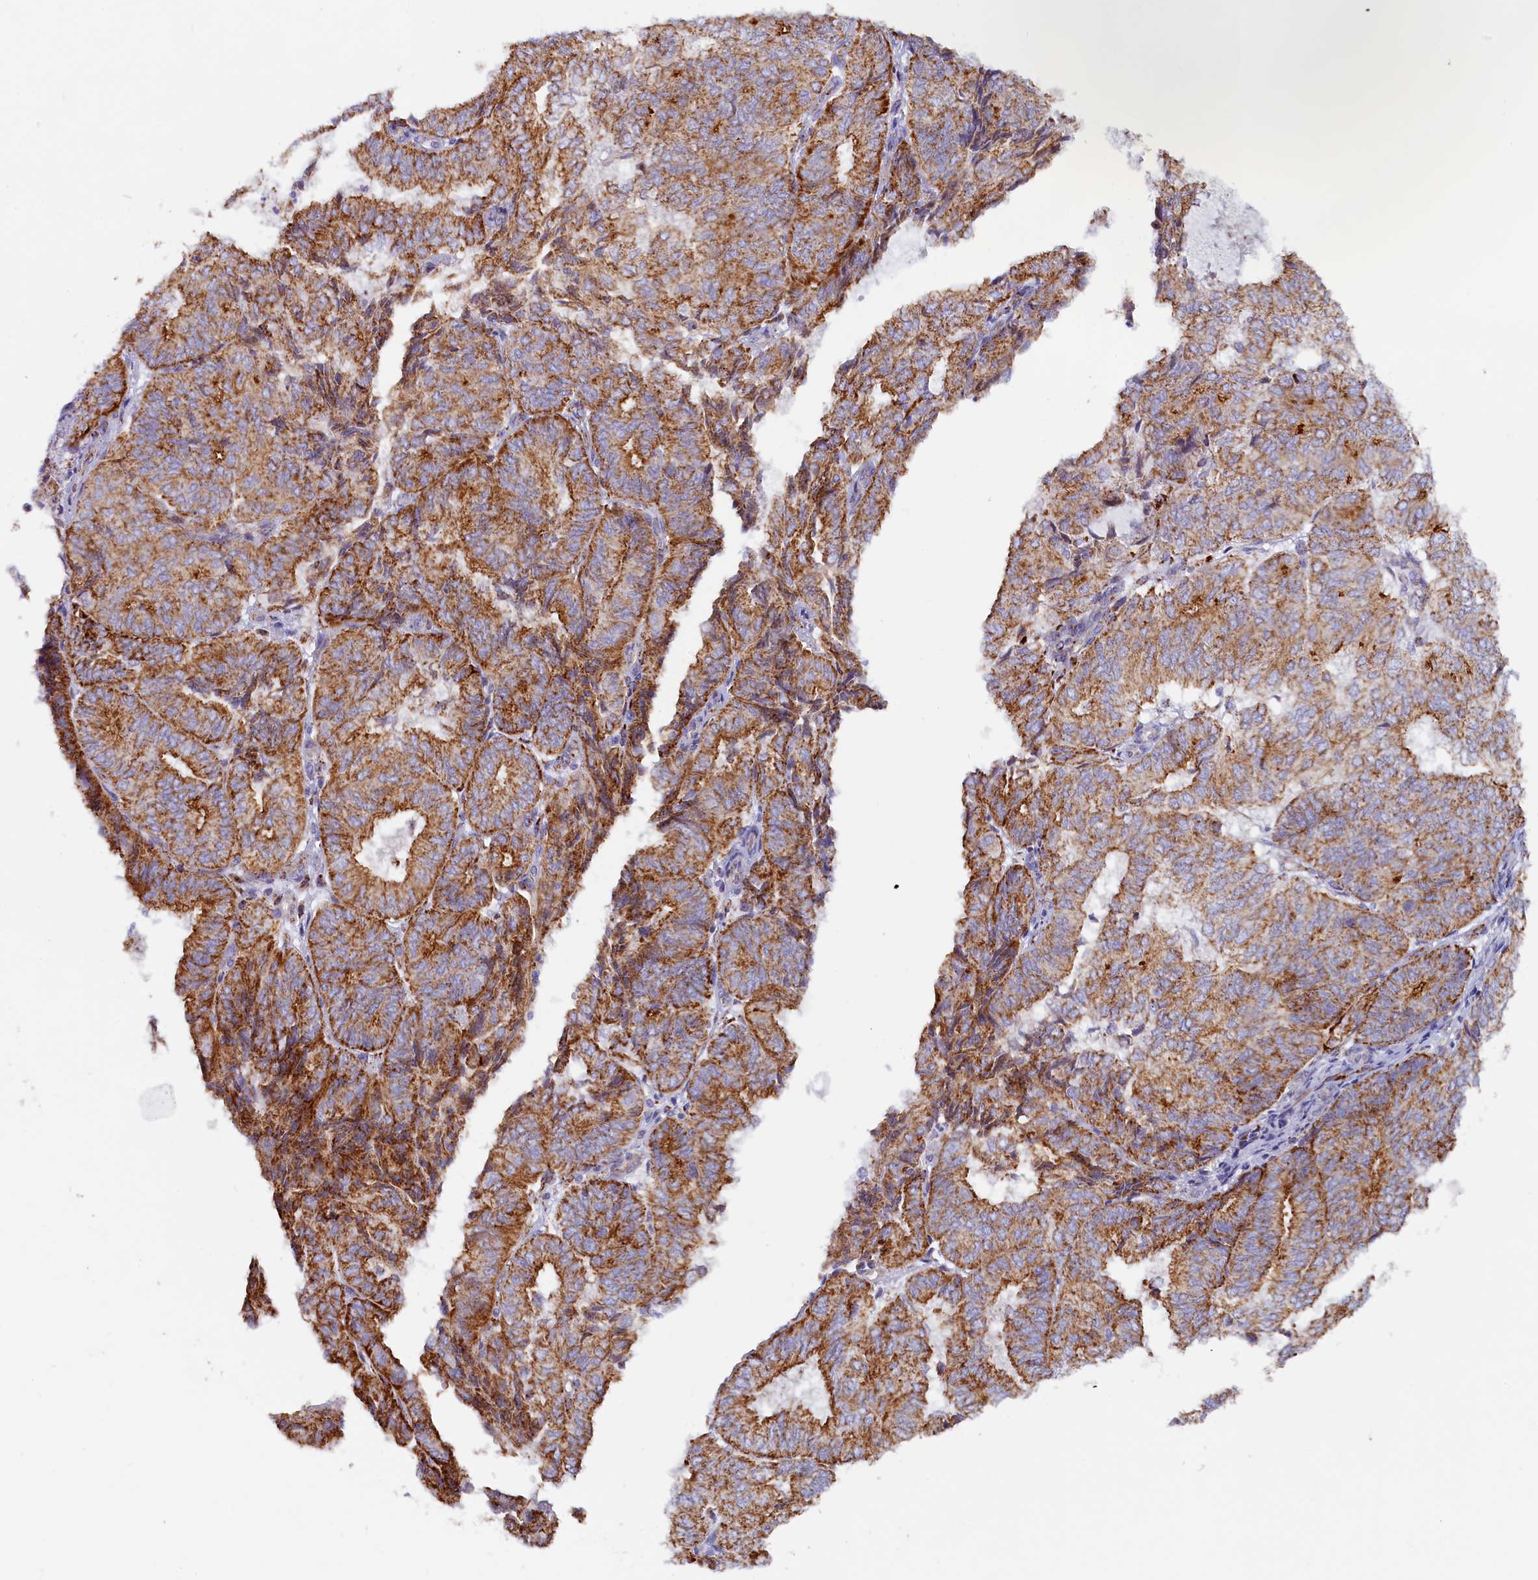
{"staining": {"intensity": "strong", "quantity": ">75%", "location": "cytoplasmic/membranous"}, "tissue": "endometrial cancer", "cell_type": "Tumor cells", "image_type": "cancer", "snomed": [{"axis": "morphology", "description": "Adenocarcinoma, NOS"}, {"axis": "topography", "description": "Uterus"}], "caption": "IHC staining of endometrial cancer (adenocarcinoma), which shows high levels of strong cytoplasmic/membranous expression in approximately >75% of tumor cells indicating strong cytoplasmic/membranous protein staining. The staining was performed using DAB (3,3'-diaminobenzidine) (brown) for protein detection and nuclei were counterstained in hematoxylin (blue).", "gene": "AKTIP", "patient": {"sex": "female", "age": 60}}